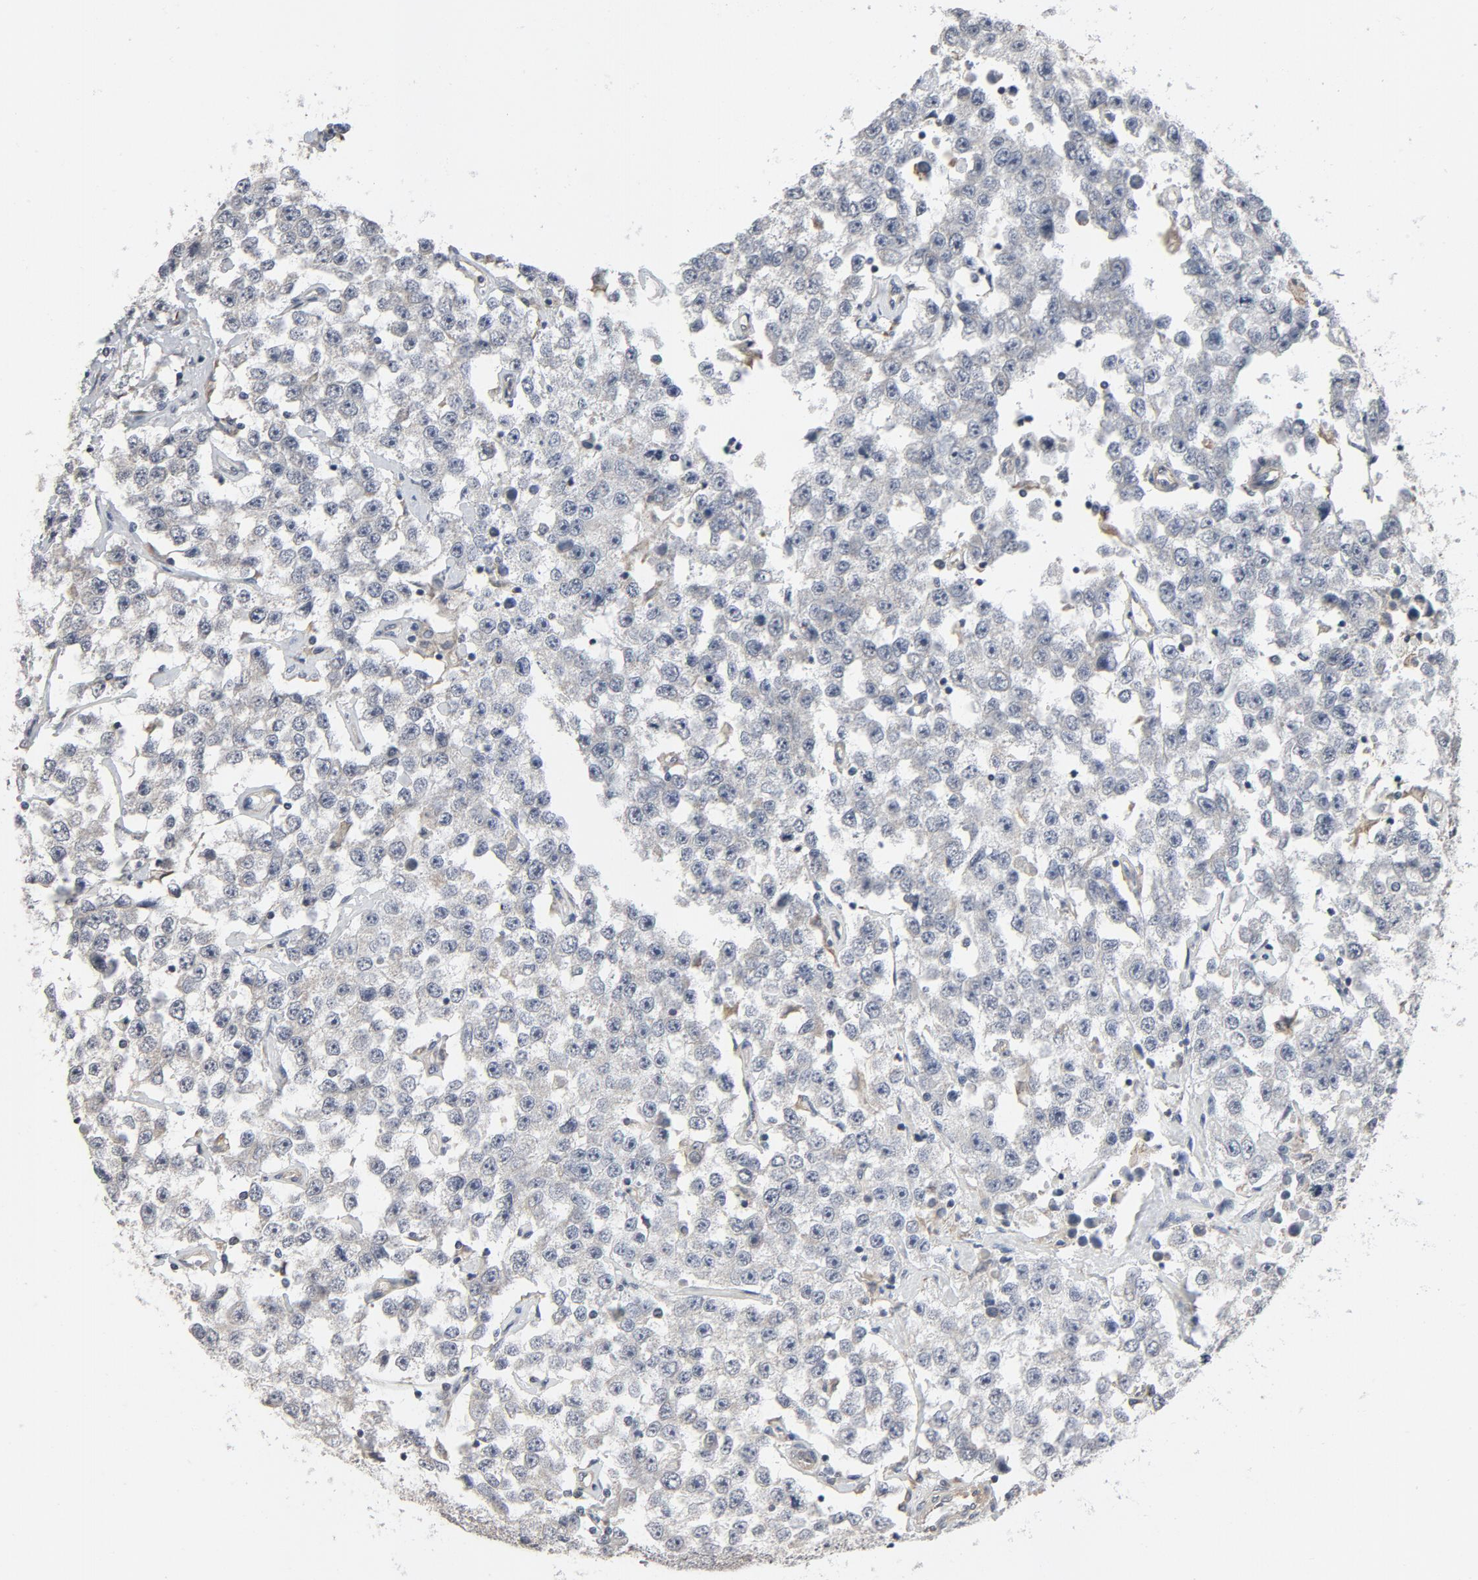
{"staining": {"intensity": "negative", "quantity": "none", "location": "none"}, "tissue": "testis cancer", "cell_type": "Tumor cells", "image_type": "cancer", "snomed": [{"axis": "morphology", "description": "Seminoma, NOS"}, {"axis": "topography", "description": "Testis"}], "caption": "This is an immunohistochemistry (IHC) image of seminoma (testis). There is no expression in tumor cells.", "gene": "TRIOBP", "patient": {"sex": "male", "age": 52}}